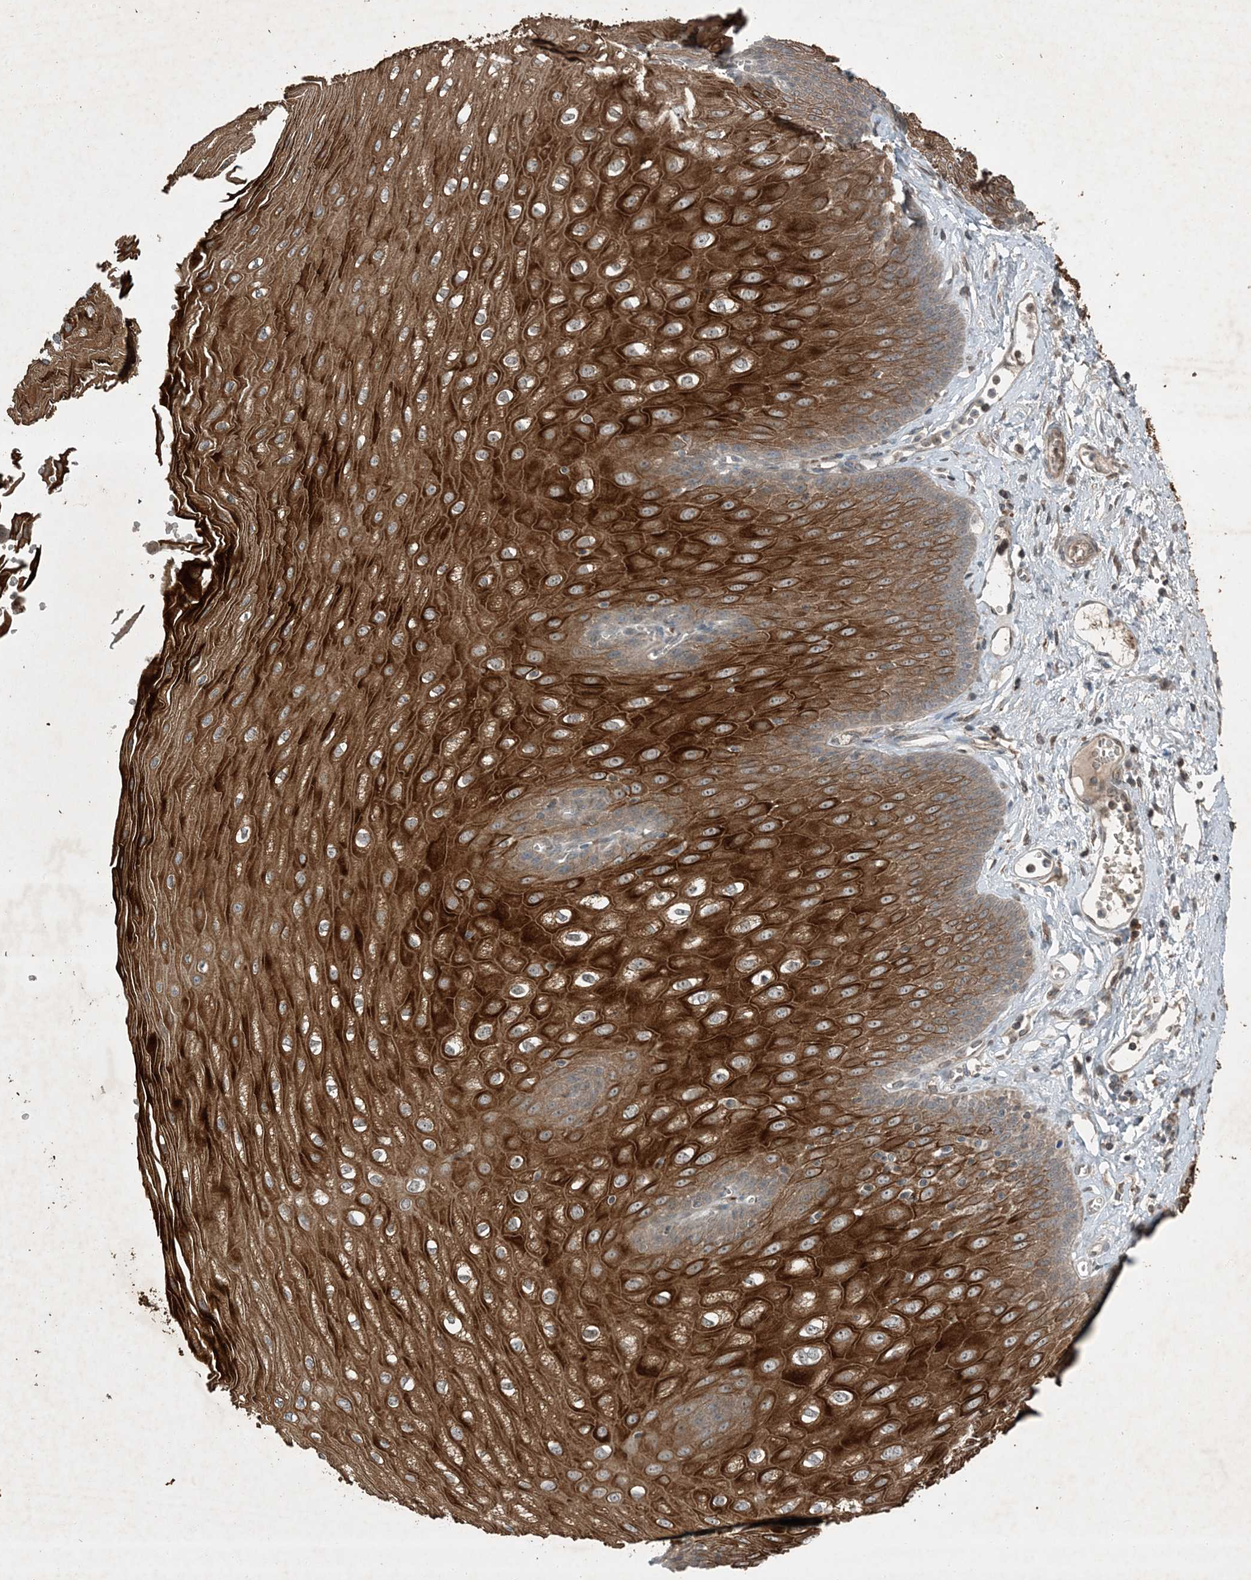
{"staining": {"intensity": "strong", "quantity": ">75%", "location": "cytoplasmic/membranous"}, "tissue": "esophagus", "cell_type": "Squamous epithelial cells", "image_type": "normal", "snomed": [{"axis": "morphology", "description": "Normal tissue, NOS"}, {"axis": "topography", "description": "Esophagus"}], "caption": "Protein expression analysis of unremarkable esophagus exhibits strong cytoplasmic/membranous staining in approximately >75% of squamous epithelial cells.", "gene": "MDN1", "patient": {"sex": "male", "age": 60}}